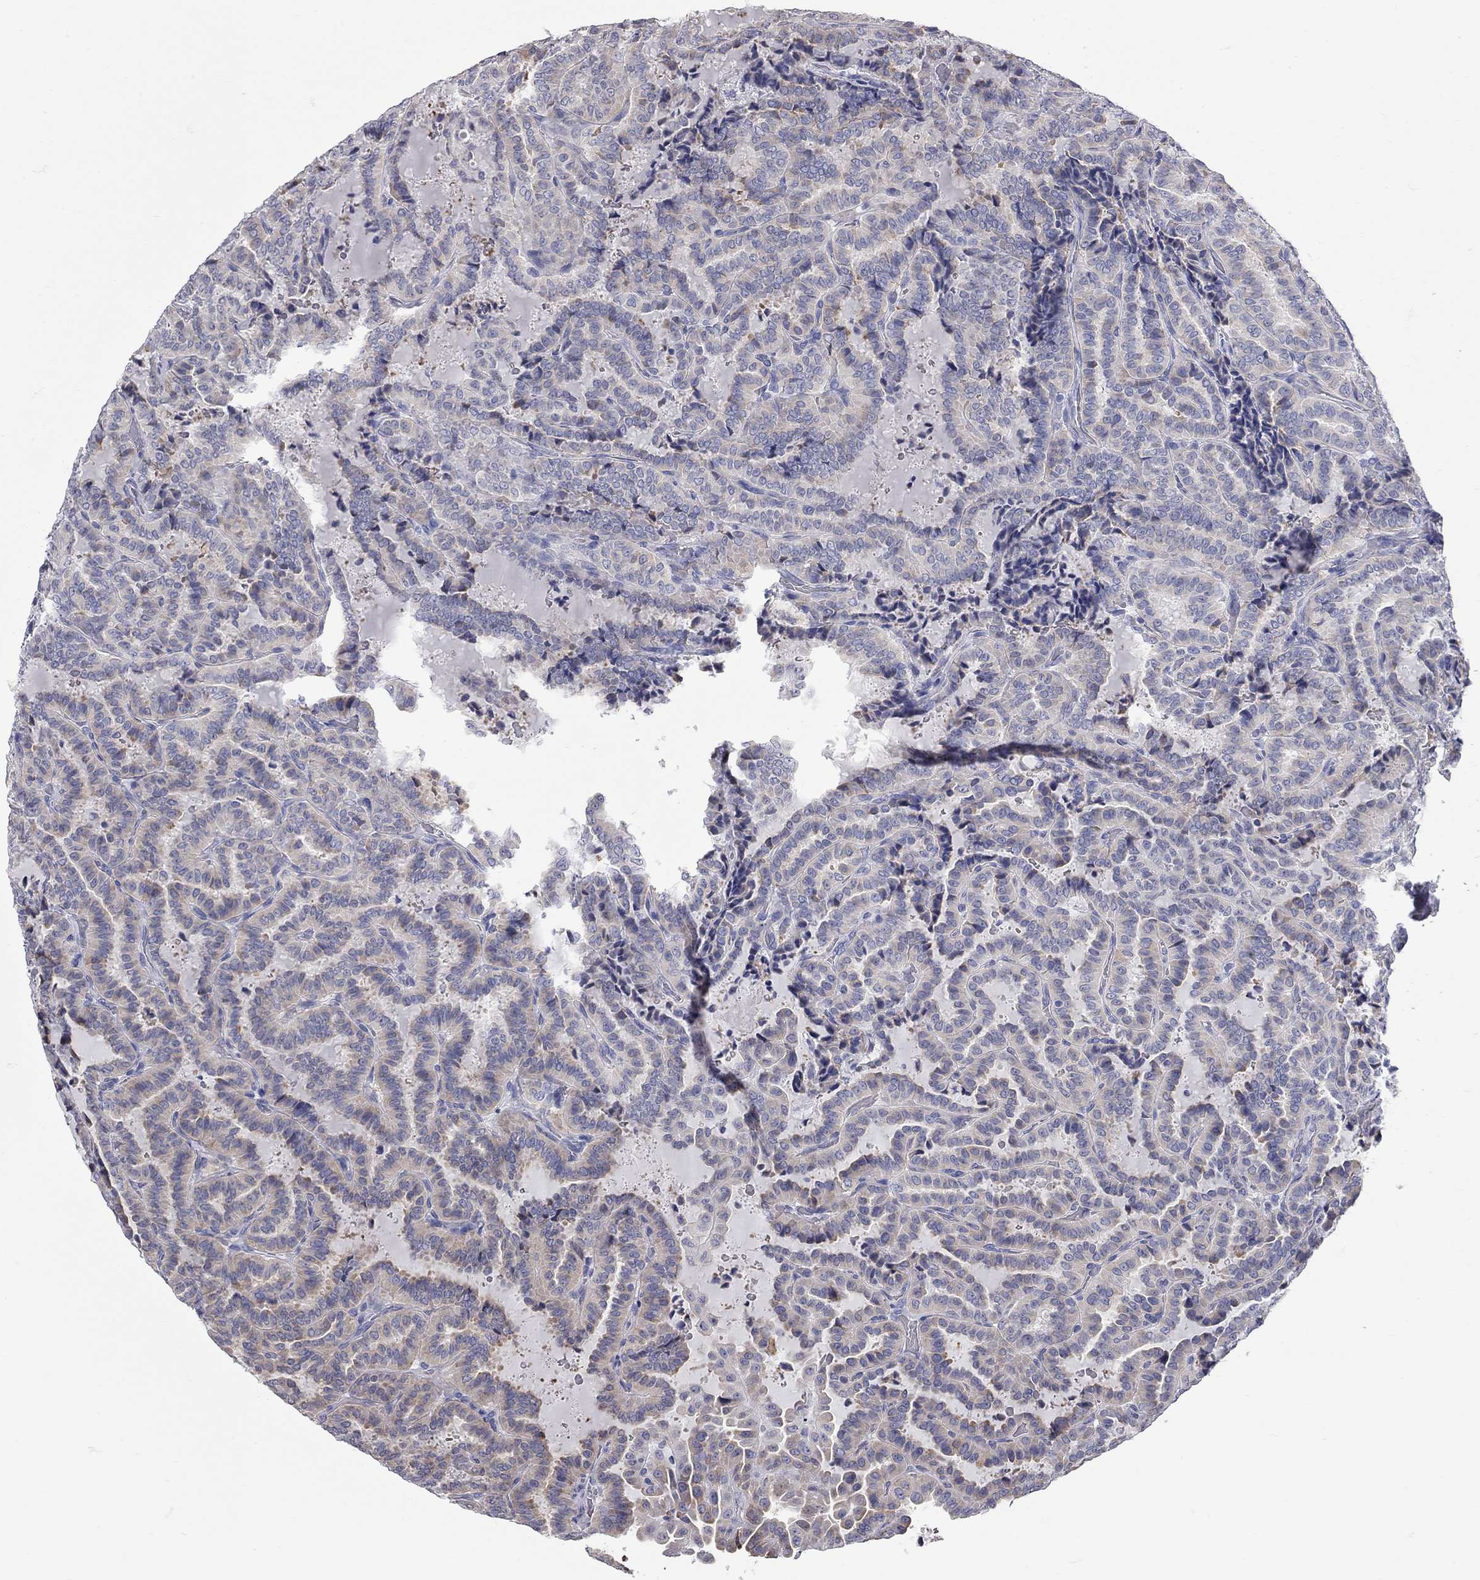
{"staining": {"intensity": "moderate", "quantity": "<25%", "location": "cytoplasmic/membranous"}, "tissue": "thyroid cancer", "cell_type": "Tumor cells", "image_type": "cancer", "snomed": [{"axis": "morphology", "description": "Papillary adenocarcinoma, NOS"}, {"axis": "topography", "description": "Thyroid gland"}], "caption": "There is low levels of moderate cytoplasmic/membranous positivity in tumor cells of papillary adenocarcinoma (thyroid), as demonstrated by immunohistochemical staining (brown color).", "gene": "XAGE2", "patient": {"sex": "female", "age": 39}}